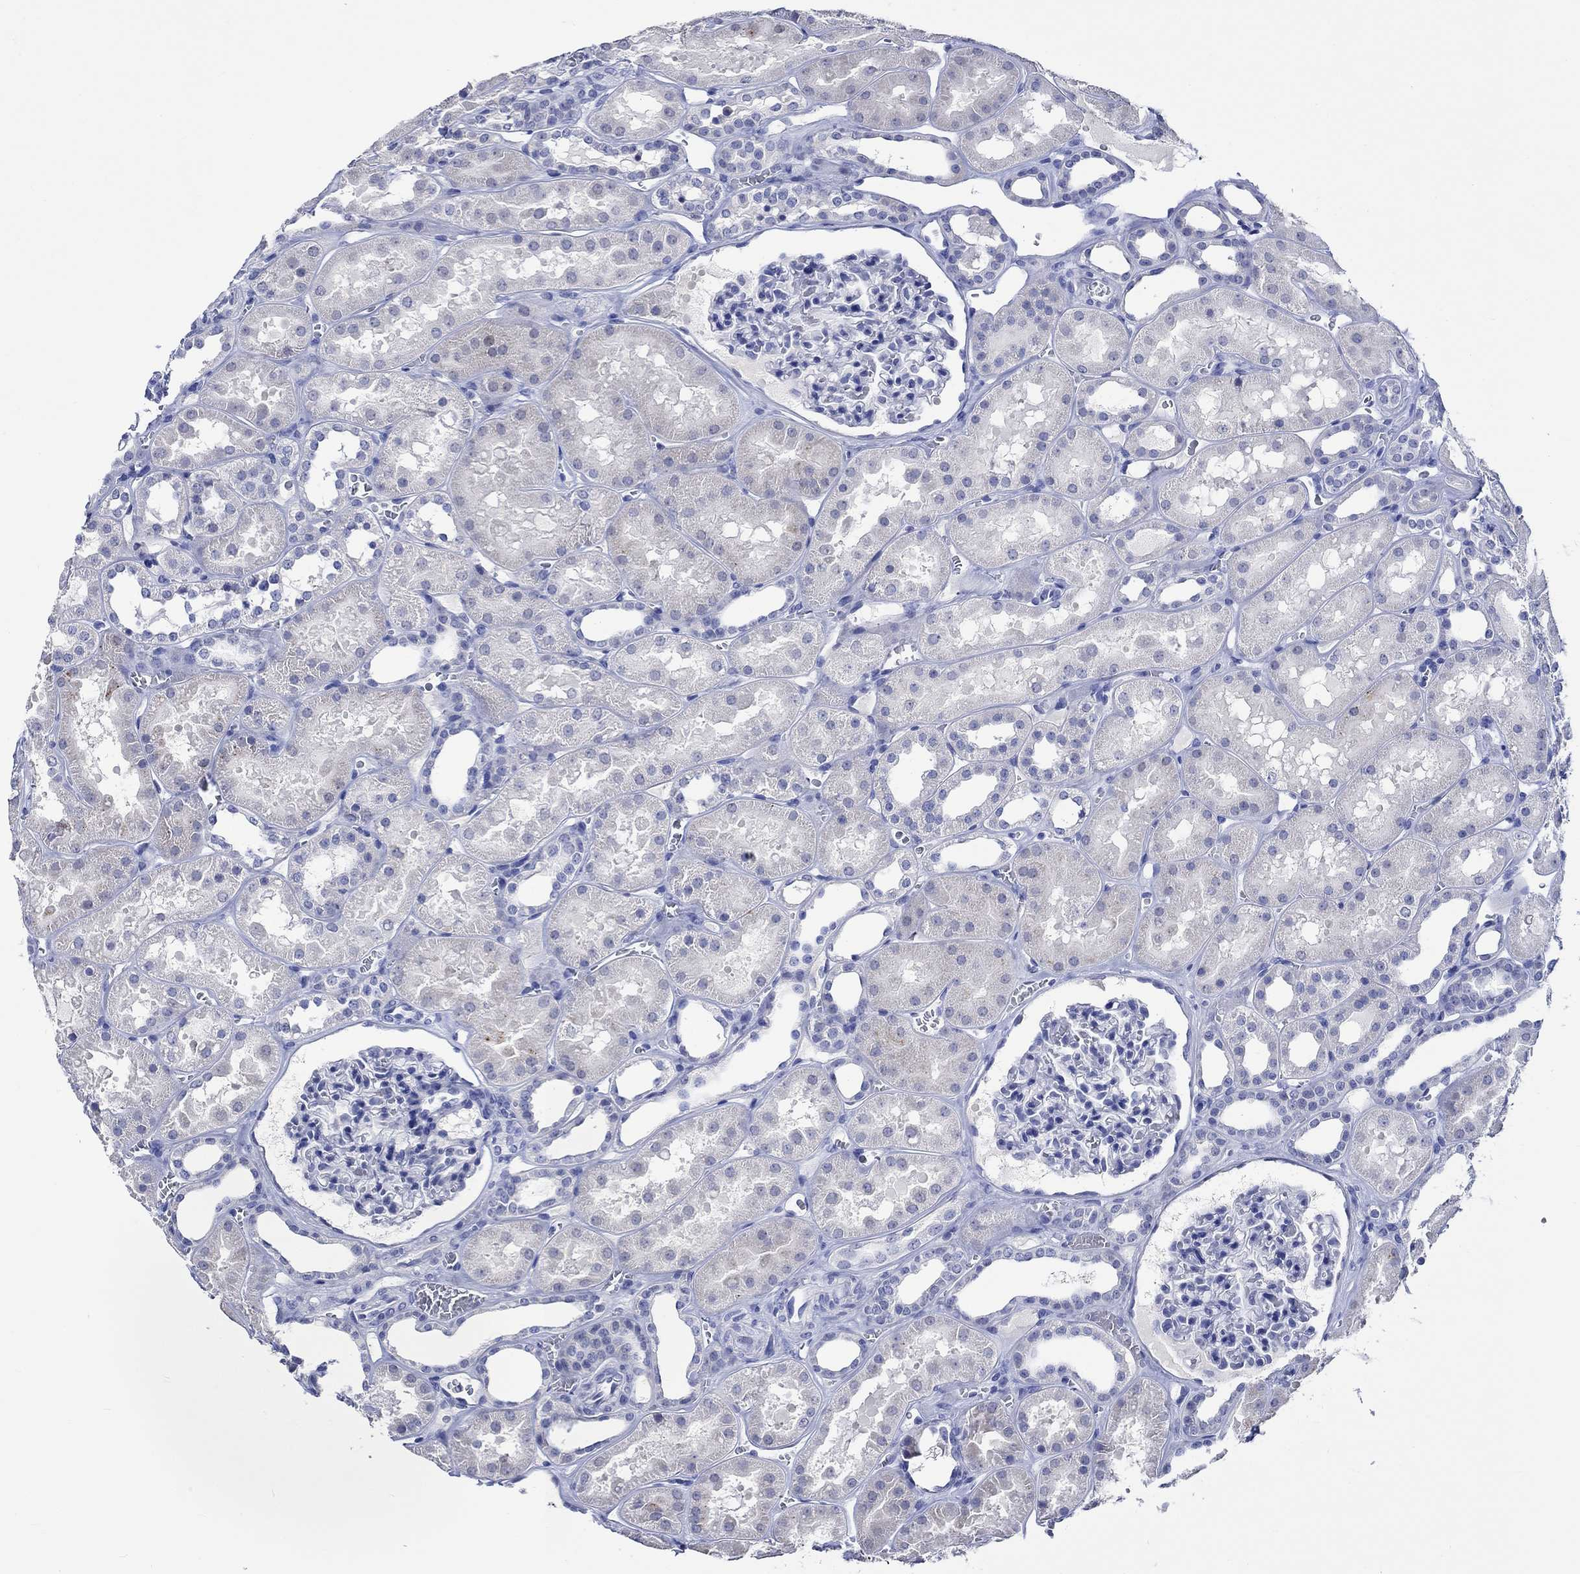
{"staining": {"intensity": "negative", "quantity": "none", "location": "none"}, "tissue": "kidney", "cell_type": "Cells in glomeruli", "image_type": "normal", "snomed": [{"axis": "morphology", "description": "Normal tissue, NOS"}, {"axis": "topography", "description": "Kidney"}], "caption": "This is a micrograph of immunohistochemistry staining of normal kidney, which shows no expression in cells in glomeruli. (Stains: DAB (3,3'-diaminobenzidine) IHC with hematoxylin counter stain, Microscopy: brightfield microscopy at high magnification).", "gene": "KLHL35", "patient": {"sex": "female", "age": 41}}